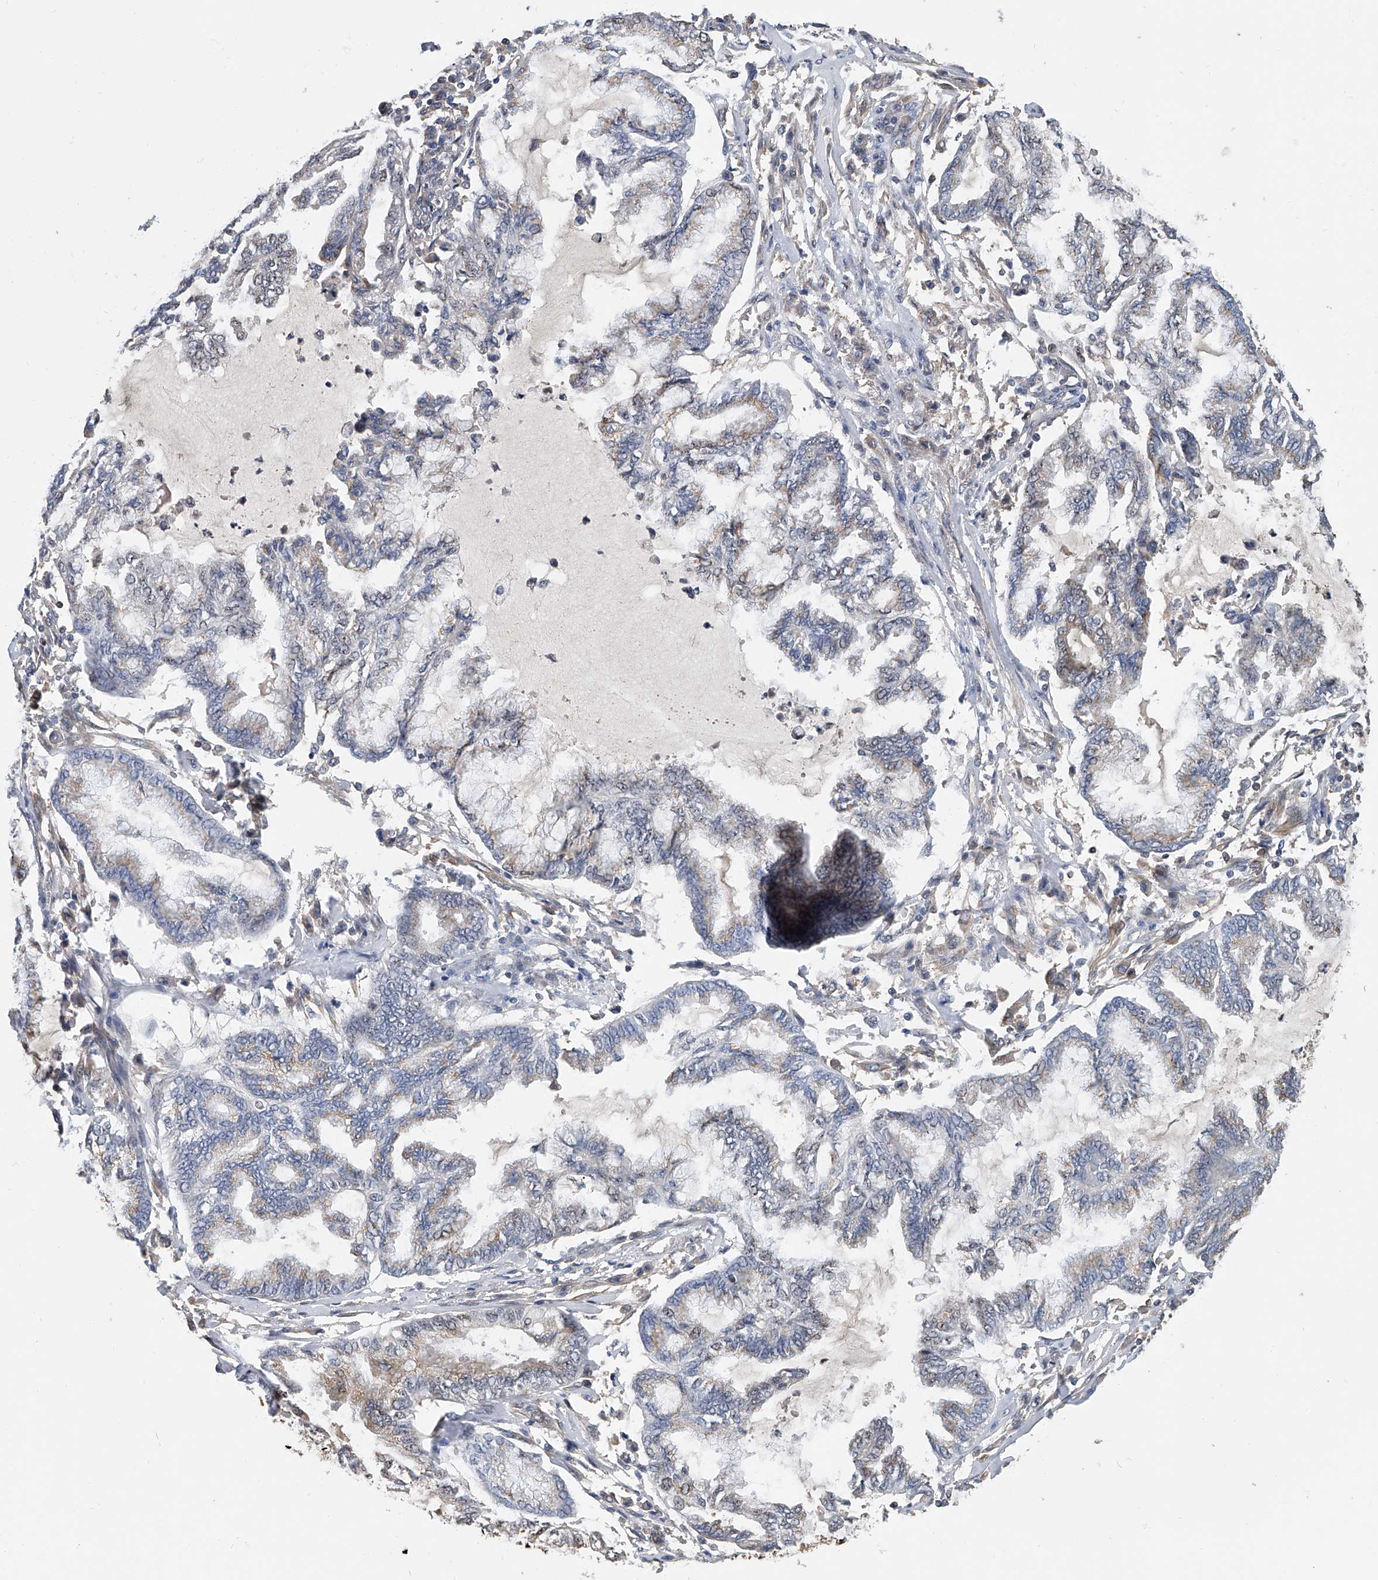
{"staining": {"intensity": "weak", "quantity": "<25%", "location": "cytoplasmic/membranous"}, "tissue": "endometrial cancer", "cell_type": "Tumor cells", "image_type": "cancer", "snomed": [{"axis": "morphology", "description": "Adenocarcinoma, NOS"}, {"axis": "topography", "description": "Endometrium"}], "caption": "Tumor cells are negative for protein expression in human adenocarcinoma (endometrial). Nuclei are stained in blue.", "gene": "CD200", "patient": {"sex": "female", "age": 86}}